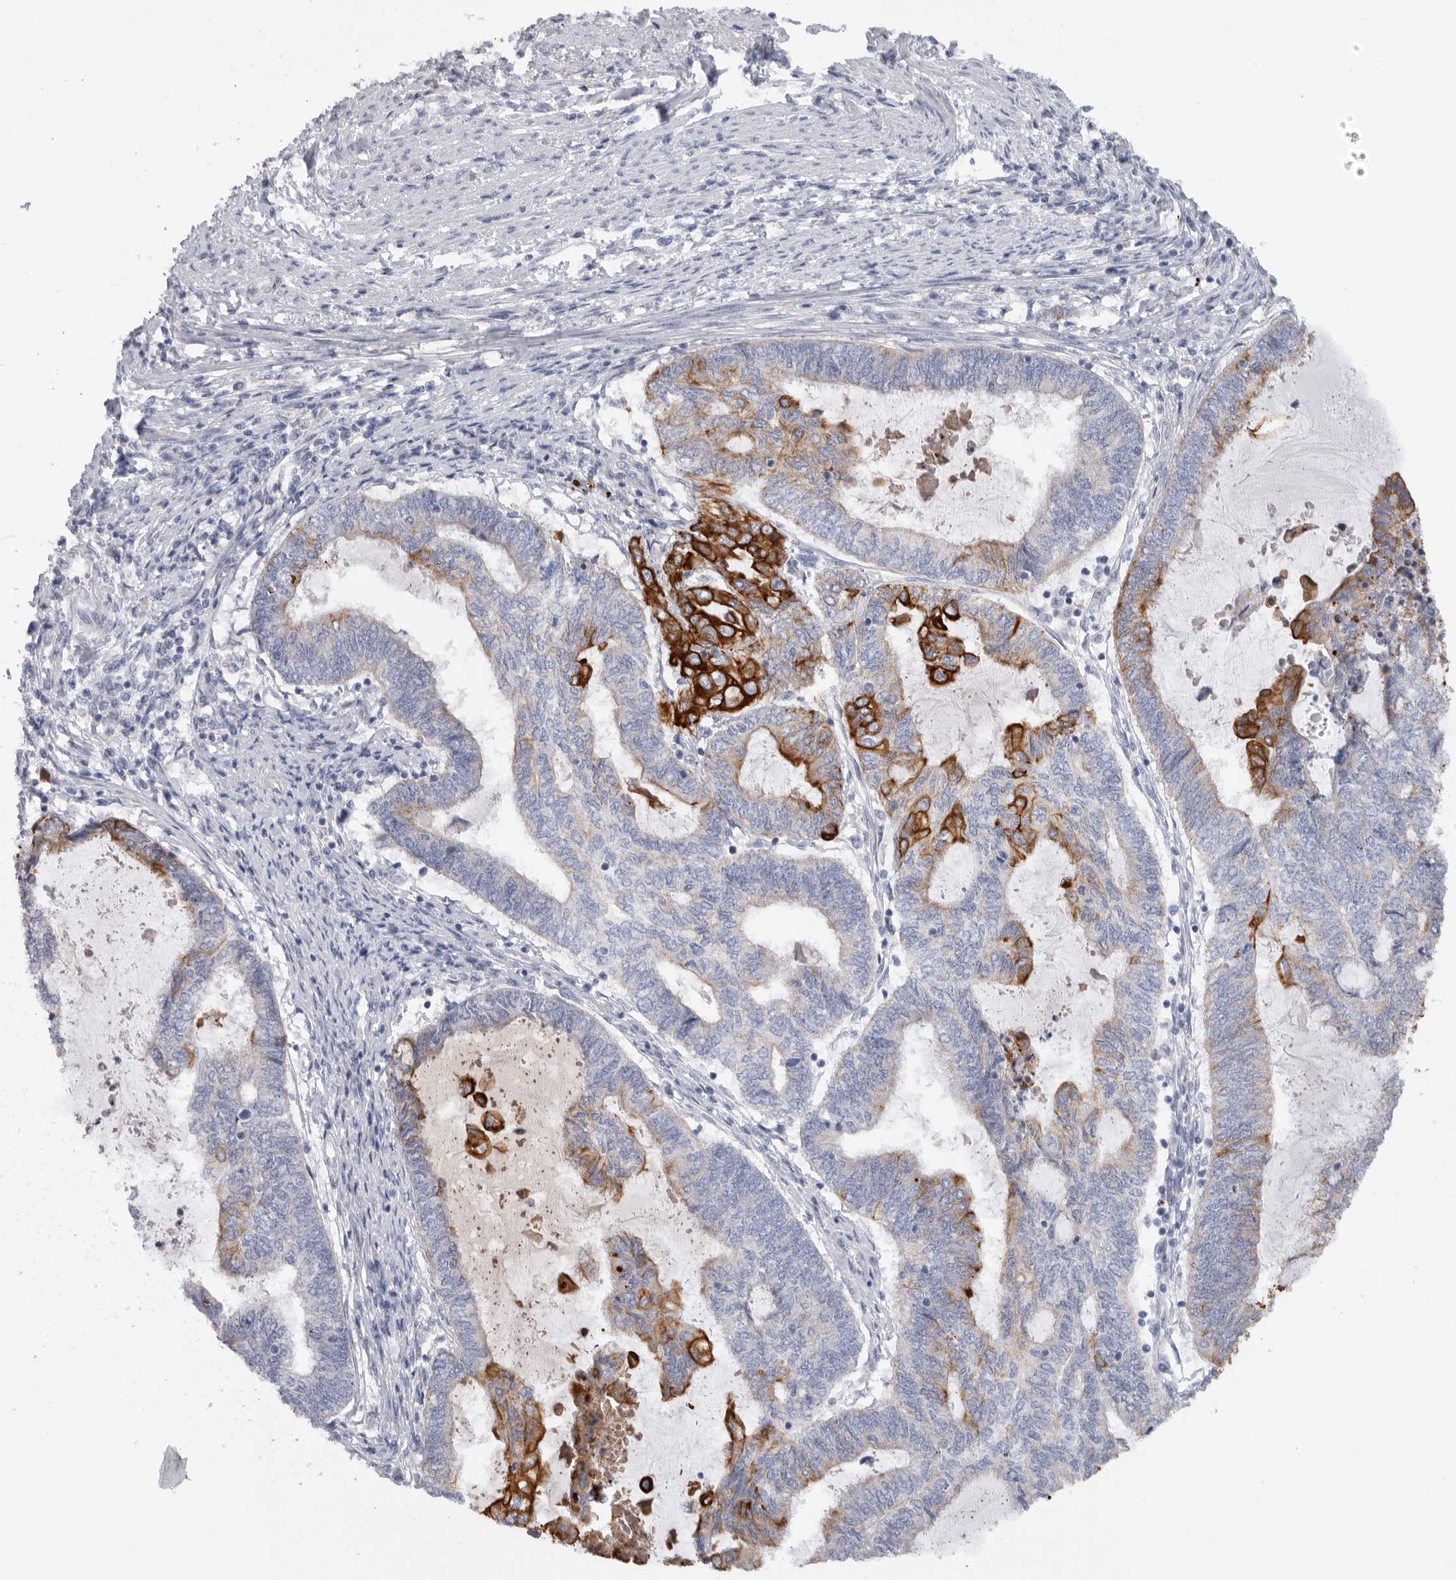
{"staining": {"intensity": "strong", "quantity": "<25%", "location": "cytoplasmic/membranous"}, "tissue": "endometrial cancer", "cell_type": "Tumor cells", "image_type": "cancer", "snomed": [{"axis": "morphology", "description": "Adenocarcinoma, NOS"}, {"axis": "topography", "description": "Uterus"}, {"axis": "topography", "description": "Endometrium"}], "caption": "Tumor cells demonstrate medium levels of strong cytoplasmic/membranous positivity in about <25% of cells in human endometrial cancer.", "gene": "MTFR1L", "patient": {"sex": "female", "age": 70}}